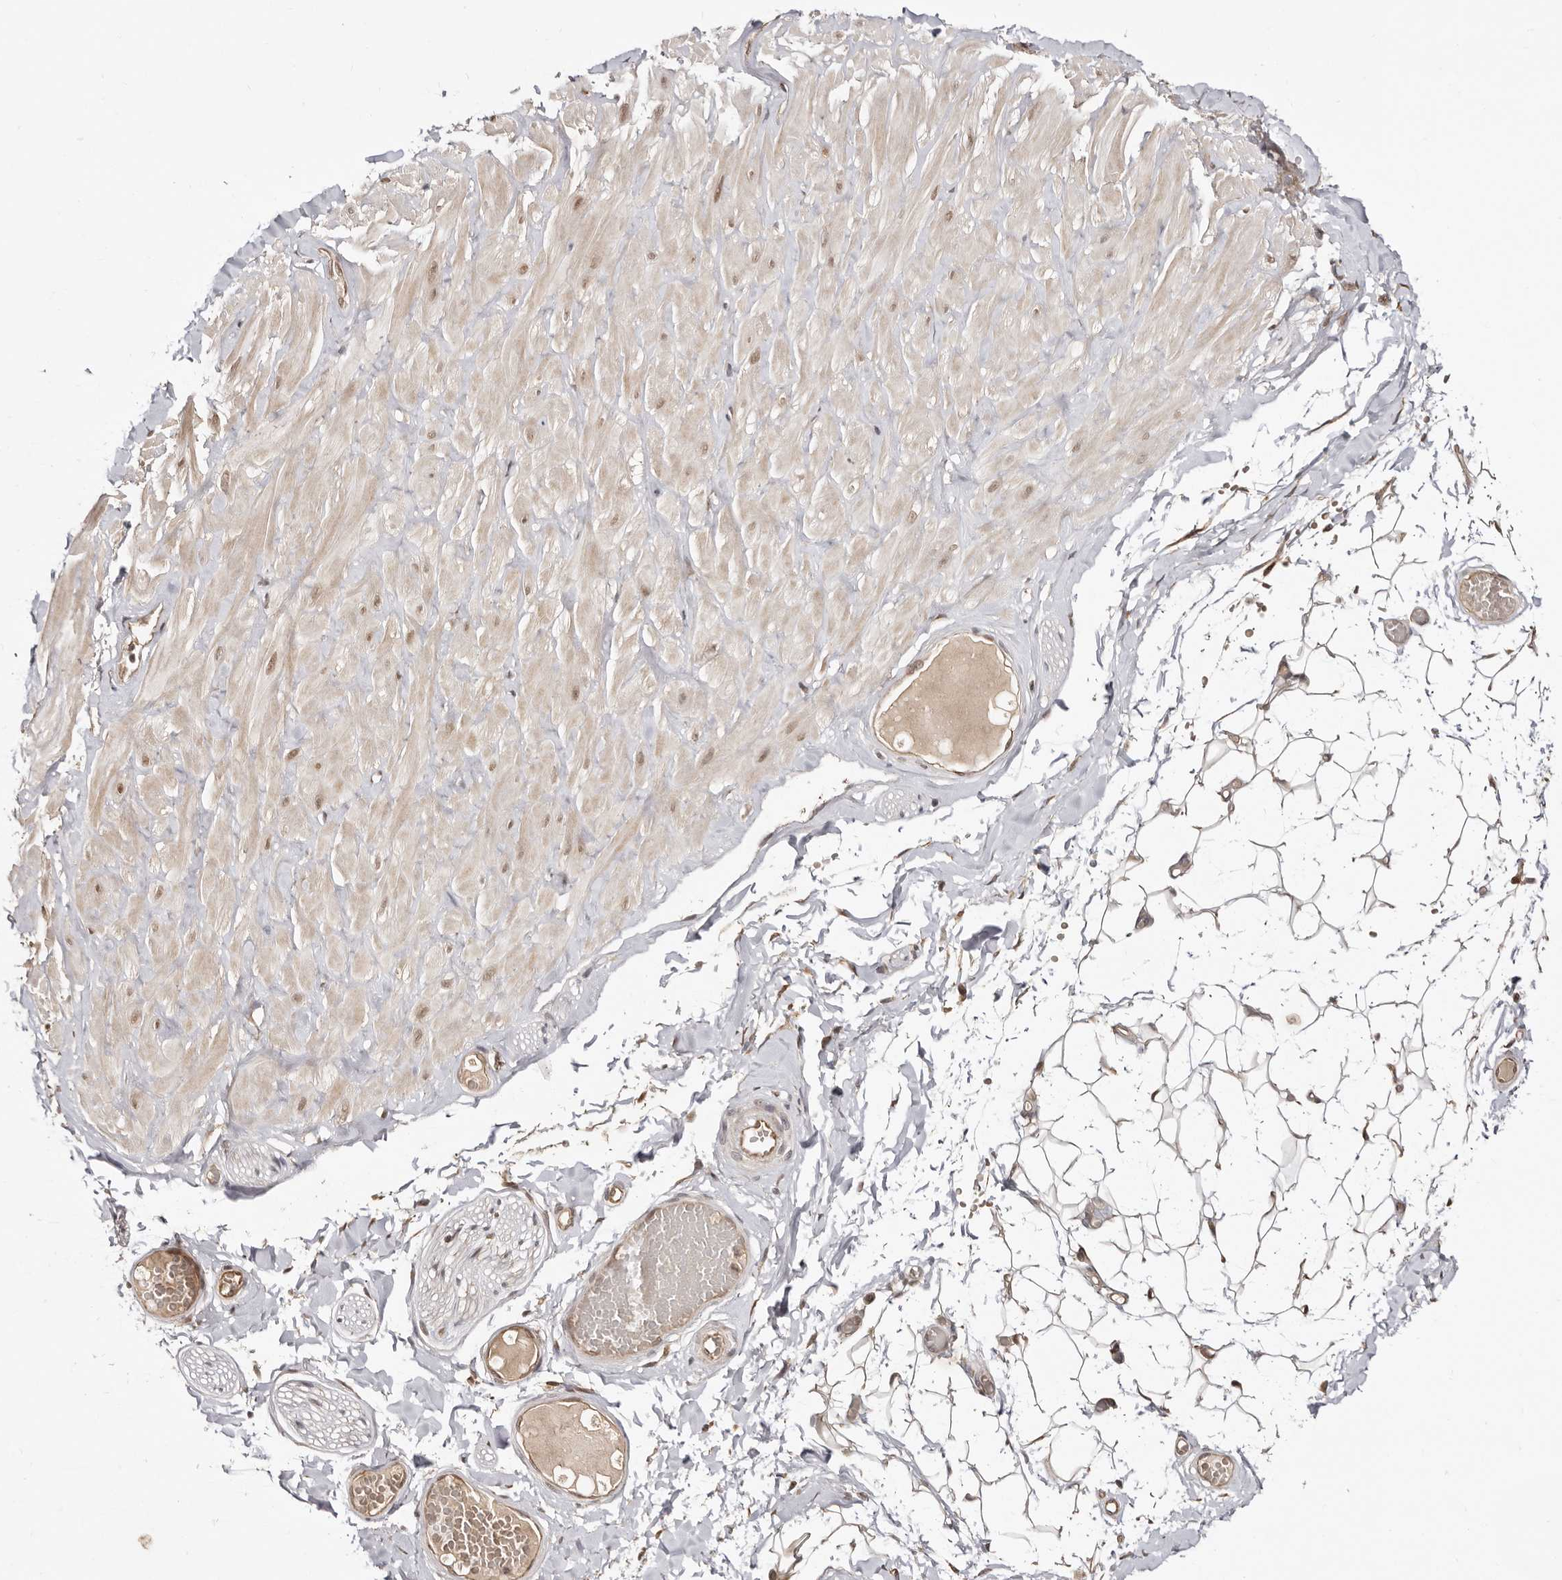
{"staining": {"intensity": "moderate", "quantity": ">75%", "location": "cytoplasmic/membranous,nuclear"}, "tissue": "adipose tissue", "cell_type": "Adipocytes", "image_type": "normal", "snomed": [{"axis": "morphology", "description": "Normal tissue, NOS"}, {"axis": "topography", "description": "Adipose tissue"}, {"axis": "topography", "description": "Vascular tissue"}, {"axis": "topography", "description": "Peripheral nerve tissue"}], "caption": "Human adipose tissue stained with a protein marker demonstrates moderate staining in adipocytes.", "gene": "MED8", "patient": {"sex": "male", "age": 25}}